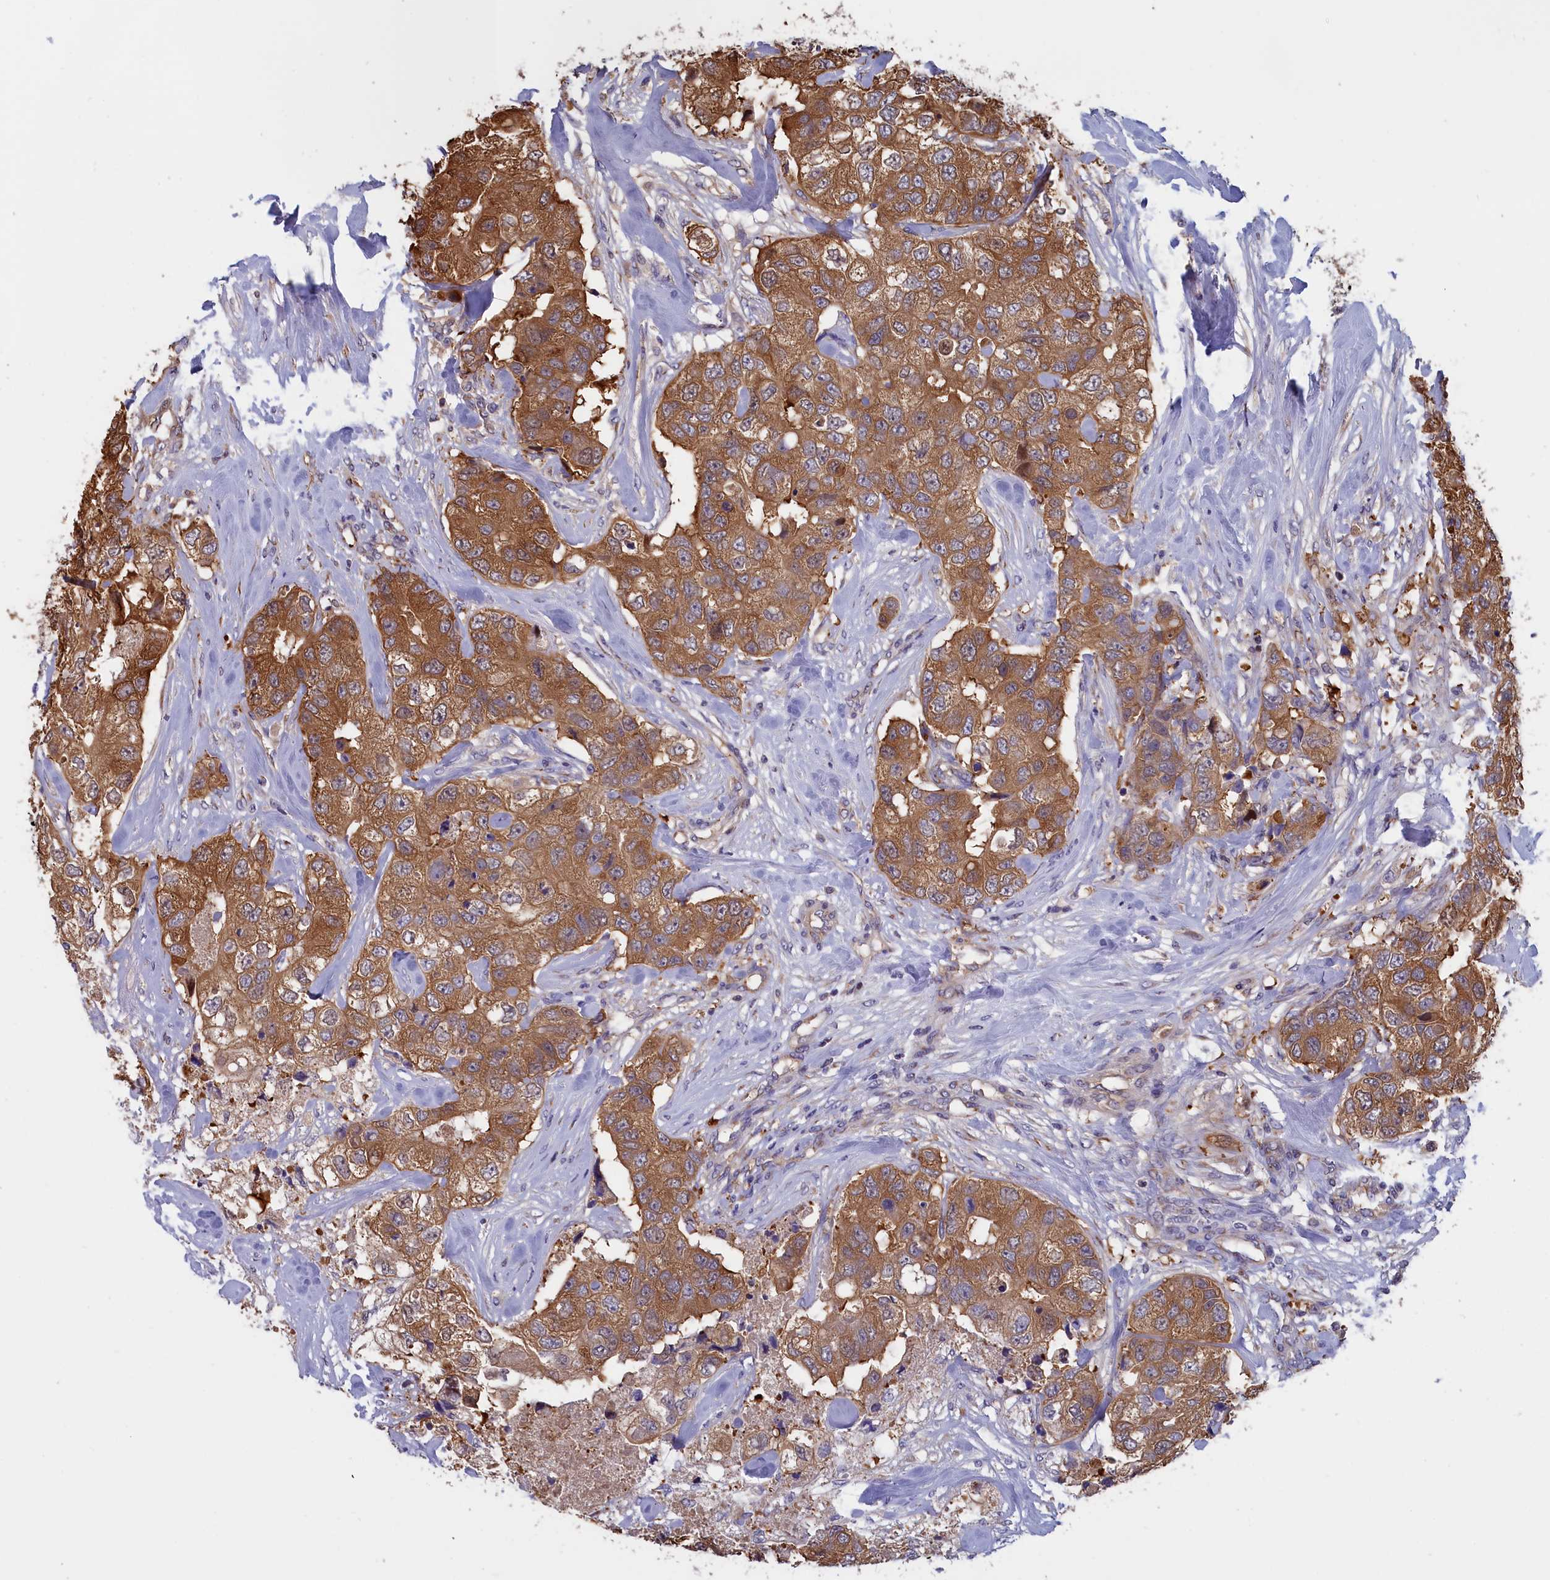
{"staining": {"intensity": "moderate", "quantity": ">75%", "location": "cytoplasmic/membranous"}, "tissue": "breast cancer", "cell_type": "Tumor cells", "image_type": "cancer", "snomed": [{"axis": "morphology", "description": "Duct carcinoma"}, {"axis": "topography", "description": "Breast"}], "caption": "There is medium levels of moderate cytoplasmic/membranous positivity in tumor cells of breast invasive ductal carcinoma, as demonstrated by immunohistochemical staining (brown color).", "gene": "ABCC8", "patient": {"sex": "female", "age": 62}}